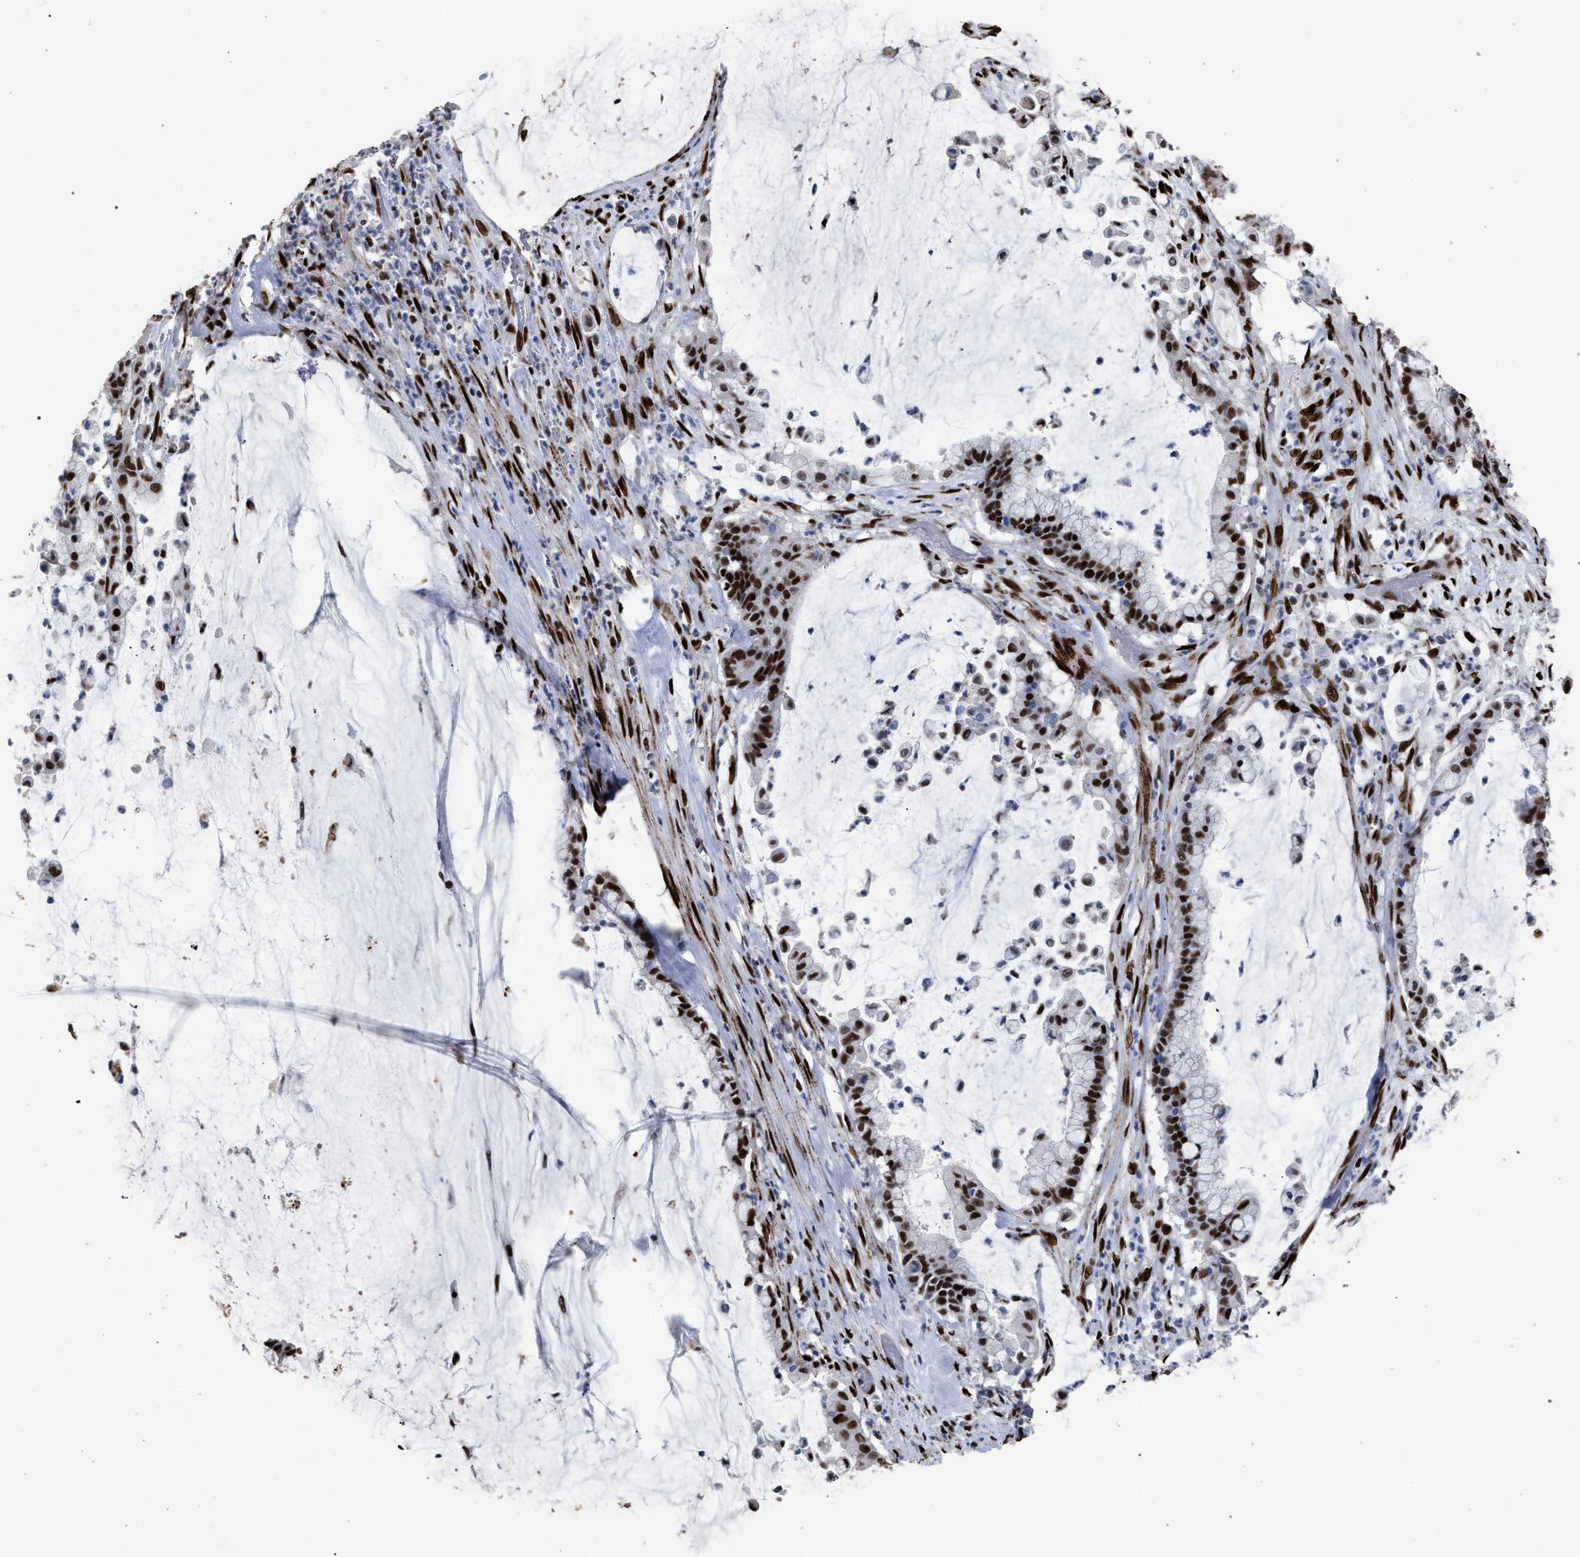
{"staining": {"intensity": "strong", "quantity": ">75%", "location": "nuclear"}, "tissue": "pancreatic cancer", "cell_type": "Tumor cells", "image_type": "cancer", "snomed": [{"axis": "morphology", "description": "Adenocarcinoma, NOS"}, {"axis": "topography", "description": "Pancreas"}], "caption": "High-magnification brightfield microscopy of adenocarcinoma (pancreatic) stained with DAB (3,3'-diaminobenzidine) (brown) and counterstained with hematoxylin (blue). tumor cells exhibit strong nuclear positivity is present in approximately>75% of cells.", "gene": "TP53BP1", "patient": {"sex": "male", "age": 41}}